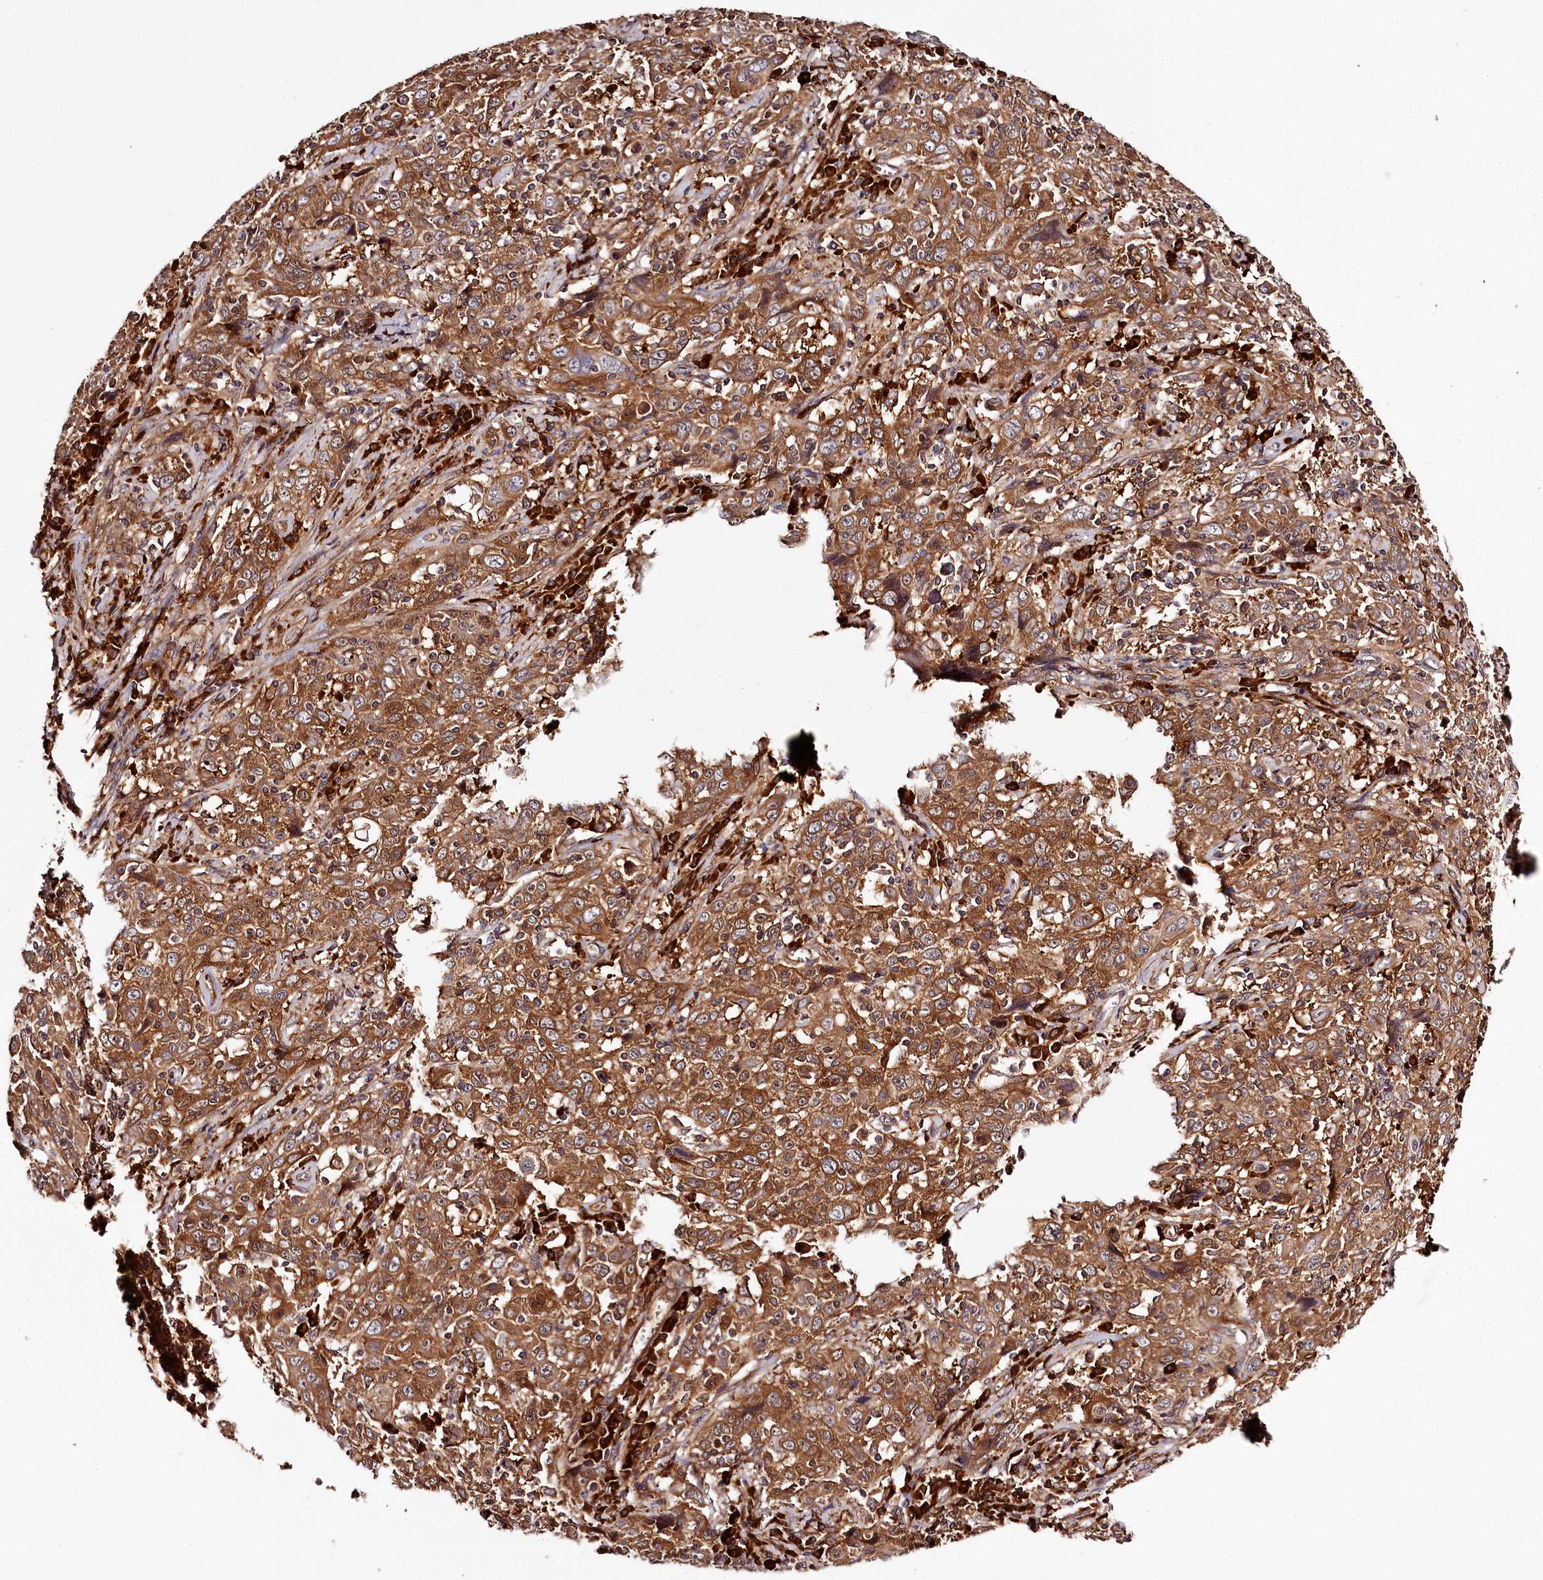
{"staining": {"intensity": "moderate", "quantity": ">75%", "location": "cytoplasmic/membranous"}, "tissue": "cervical cancer", "cell_type": "Tumor cells", "image_type": "cancer", "snomed": [{"axis": "morphology", "description": "Squamous cell carcinoma, NOS"}, {"axis": "topography", "description": "Cervix"}], "caption": "Brown immunohistochemical staining in human cervical cancer reveals moderate cytoplasmic/membranous positivity in approximately >75% of tumor cells. (DAB IHC with brightfield microscopy, high magnification).", "gene": "TARS1", "patient": {"sex": "female", "age": 46}}